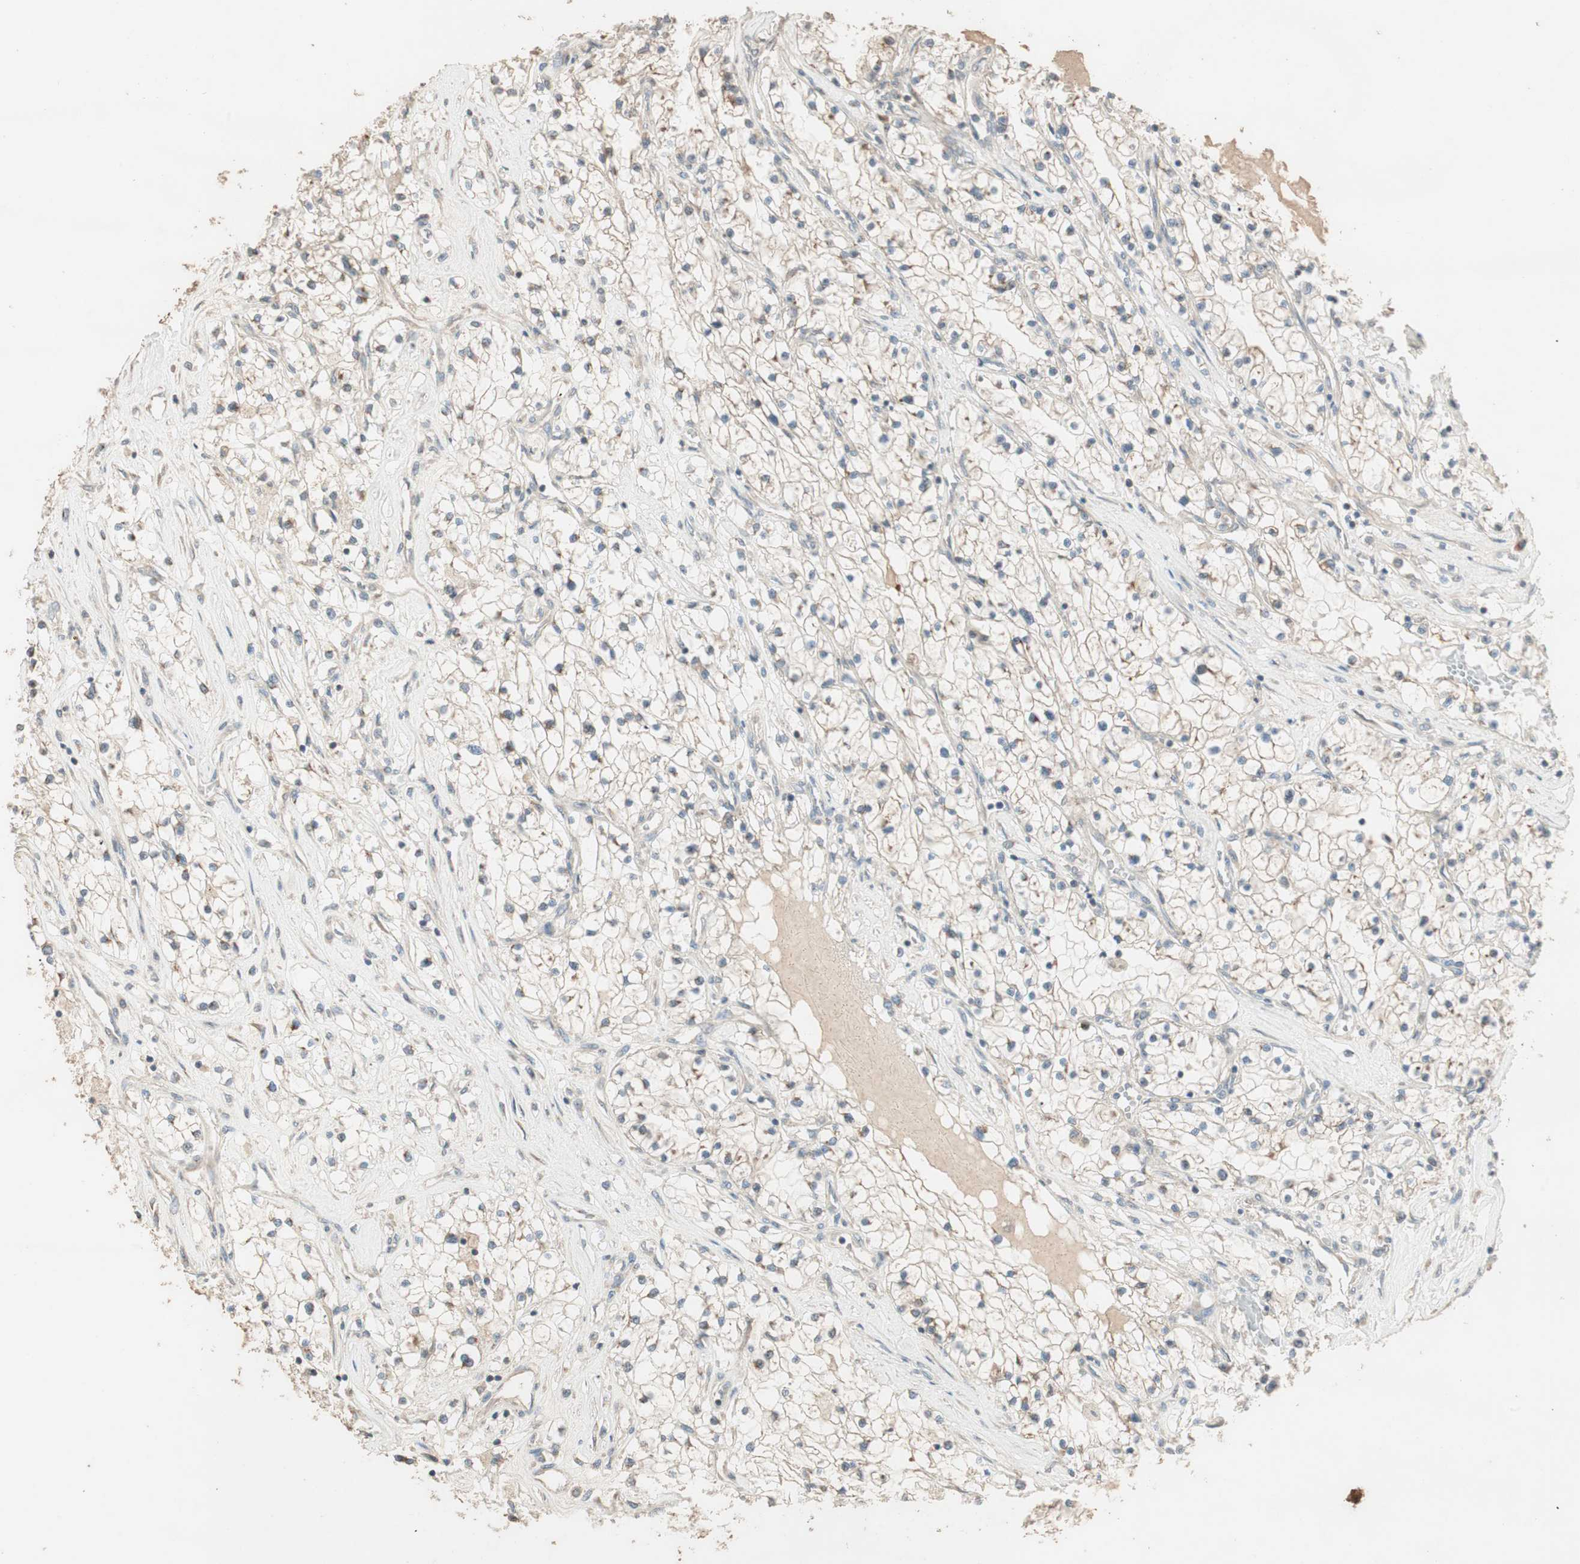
{"staining": {"intensity": "weak", "quantity": ">75%", "location": "cytoplasmic/membranous"}, "tissue": "renal cancer", "cell_type": "Tumor cells", "image_type": "cancer", "snomed": [{"axis": "morphology", "description": "Adenocarcinoma, NOS"}, {"axis": "topography", "description": "Kidney"}], "caption": "Immunohistochemistry (IHC) of adenocarcinoma (renal) displays low levels of weak cytoplasmic/membranous expression in about >75% of tumor cells. (brown staining indicates protein expression, while blue staining denotes nuclei).", "gene": "RARRES1", "patient": {"sex": "male", "age": 68}}